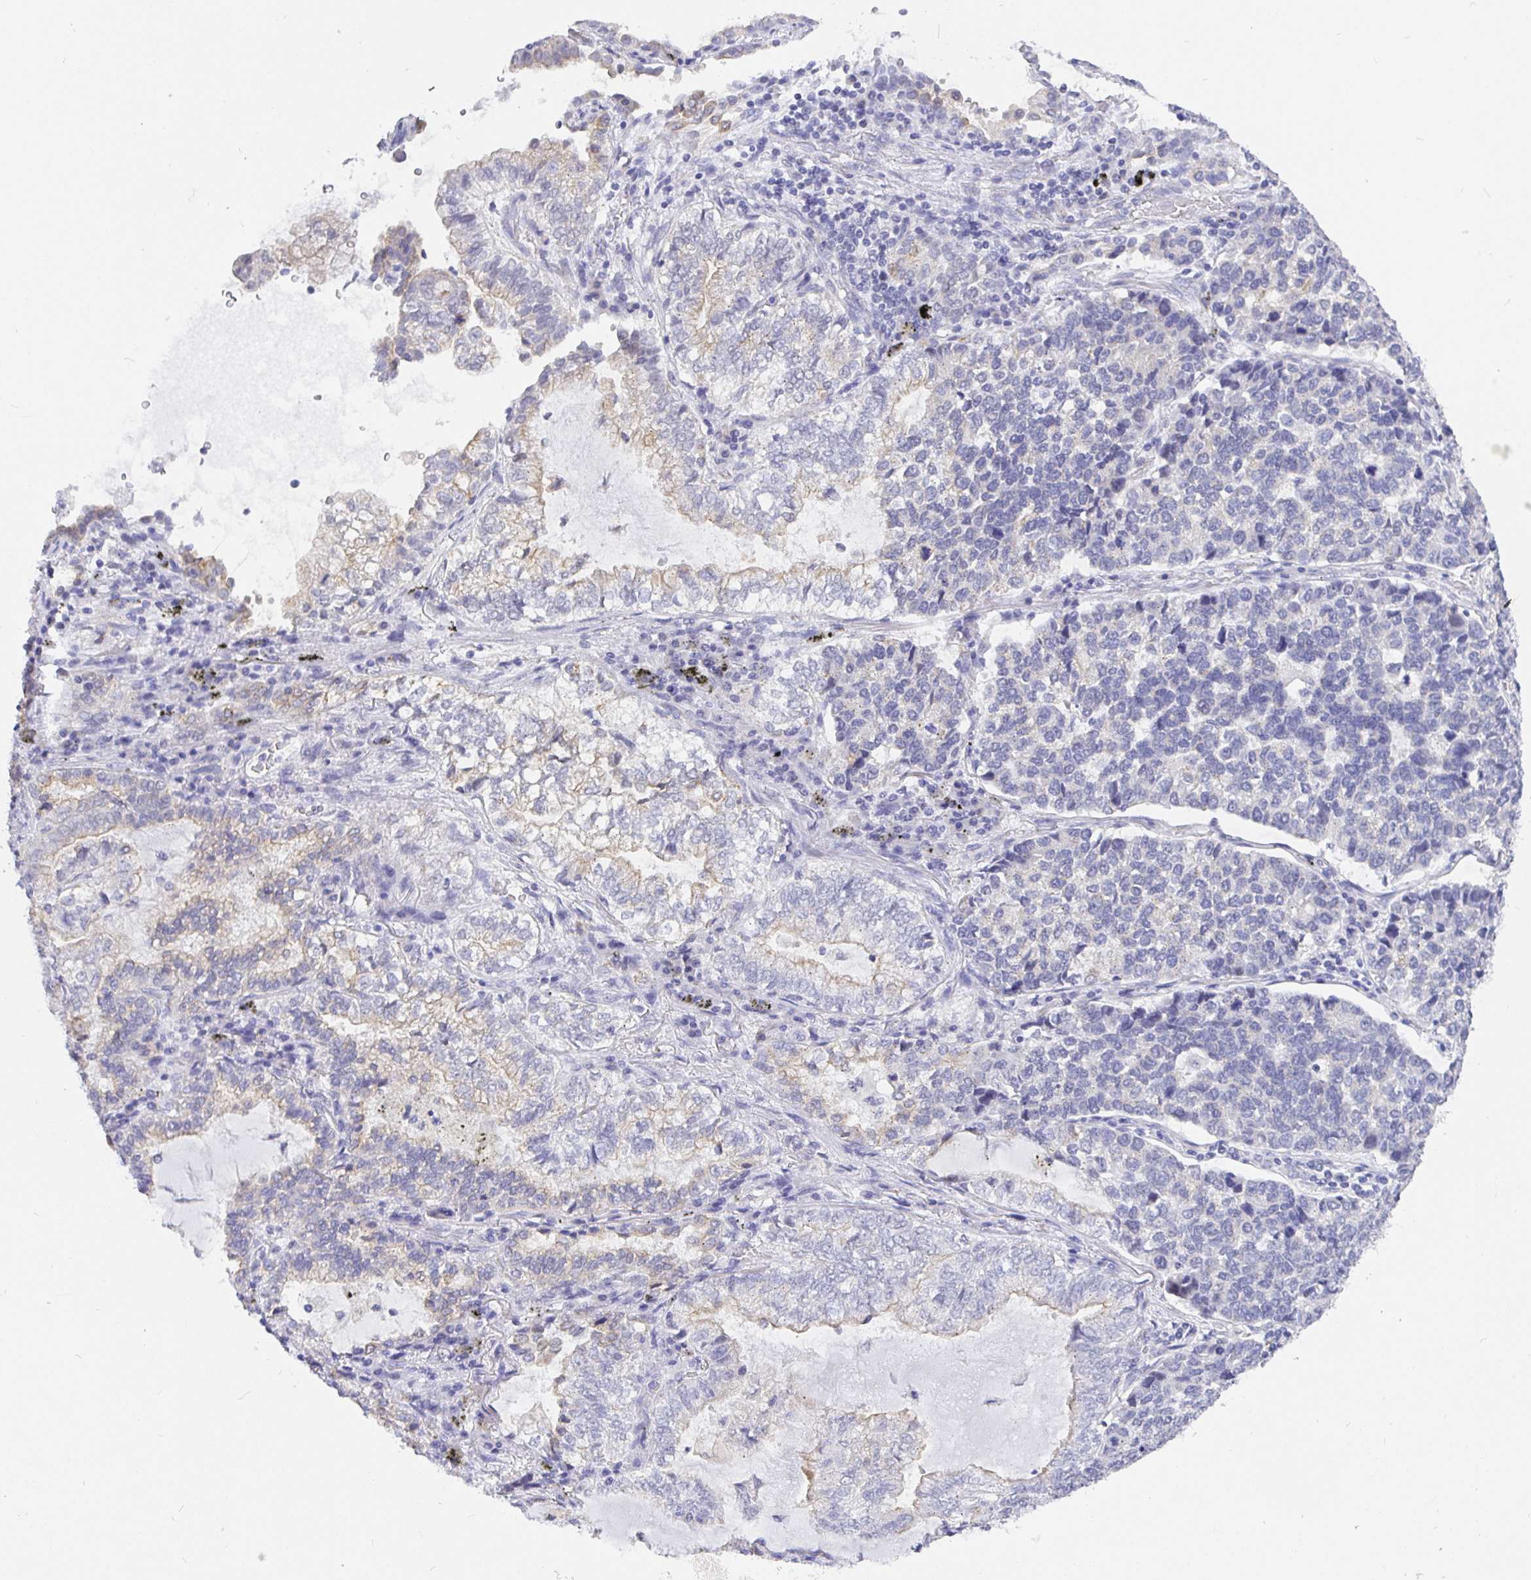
{"staining": {"intensity": "negative", "quantity": "none", "location": "none"}, "tissue": "lung cancer", "cell_type": "Tumor cells", "image_type": "cancer", "snomed": [{"axis": "morphology", "description": "Adenocarcinoma, NOS"}, {"axis": "topography", "description": "Lymph node"}, {"axis": "topography", "description": "Lung"}], "caption": "The photomicrograph shows no significant staining in tumor cells of lung cancer.", "gene": "EZHIP", "patient": {"sex": "male", "age": 66}}